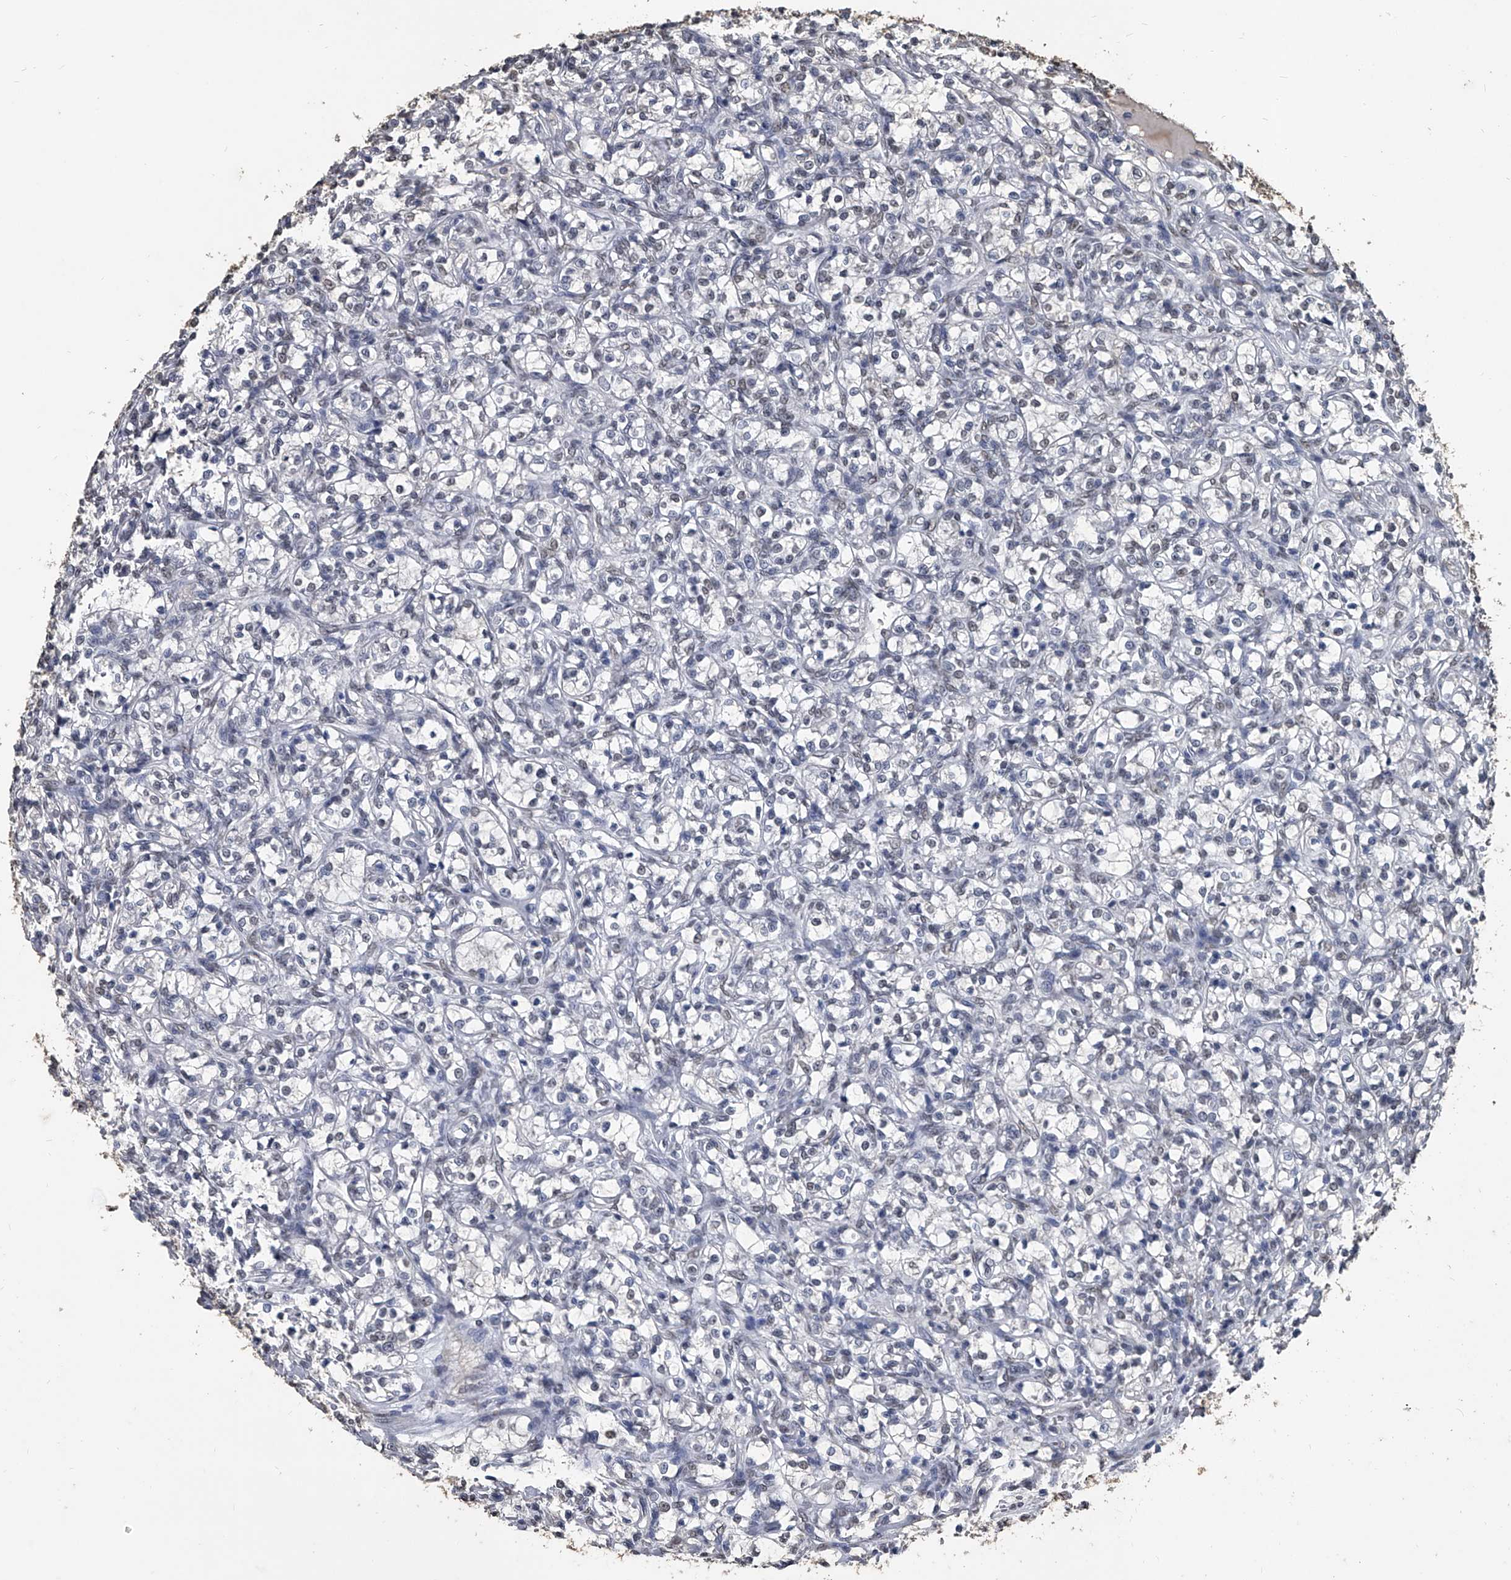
{"staining": {"intensity": "negative", "quantity": "none", "location": "none"}, "tissue": "renal cancer", "cell_type": "Tumor cells", "image_type": "cancer", "snomed": [{"axis": "morphology", "description": "Adenocarcinoma, NOS"}, {"axis": "topography", "description": "Kidney"}], "caption": "A high-resolution image shows immunohistochemistry staining of renal cancer, which demonstrates no significant staining in tumor cells.", "gene": "MATR3", "patient": {"sex": "female", "age": 69}}